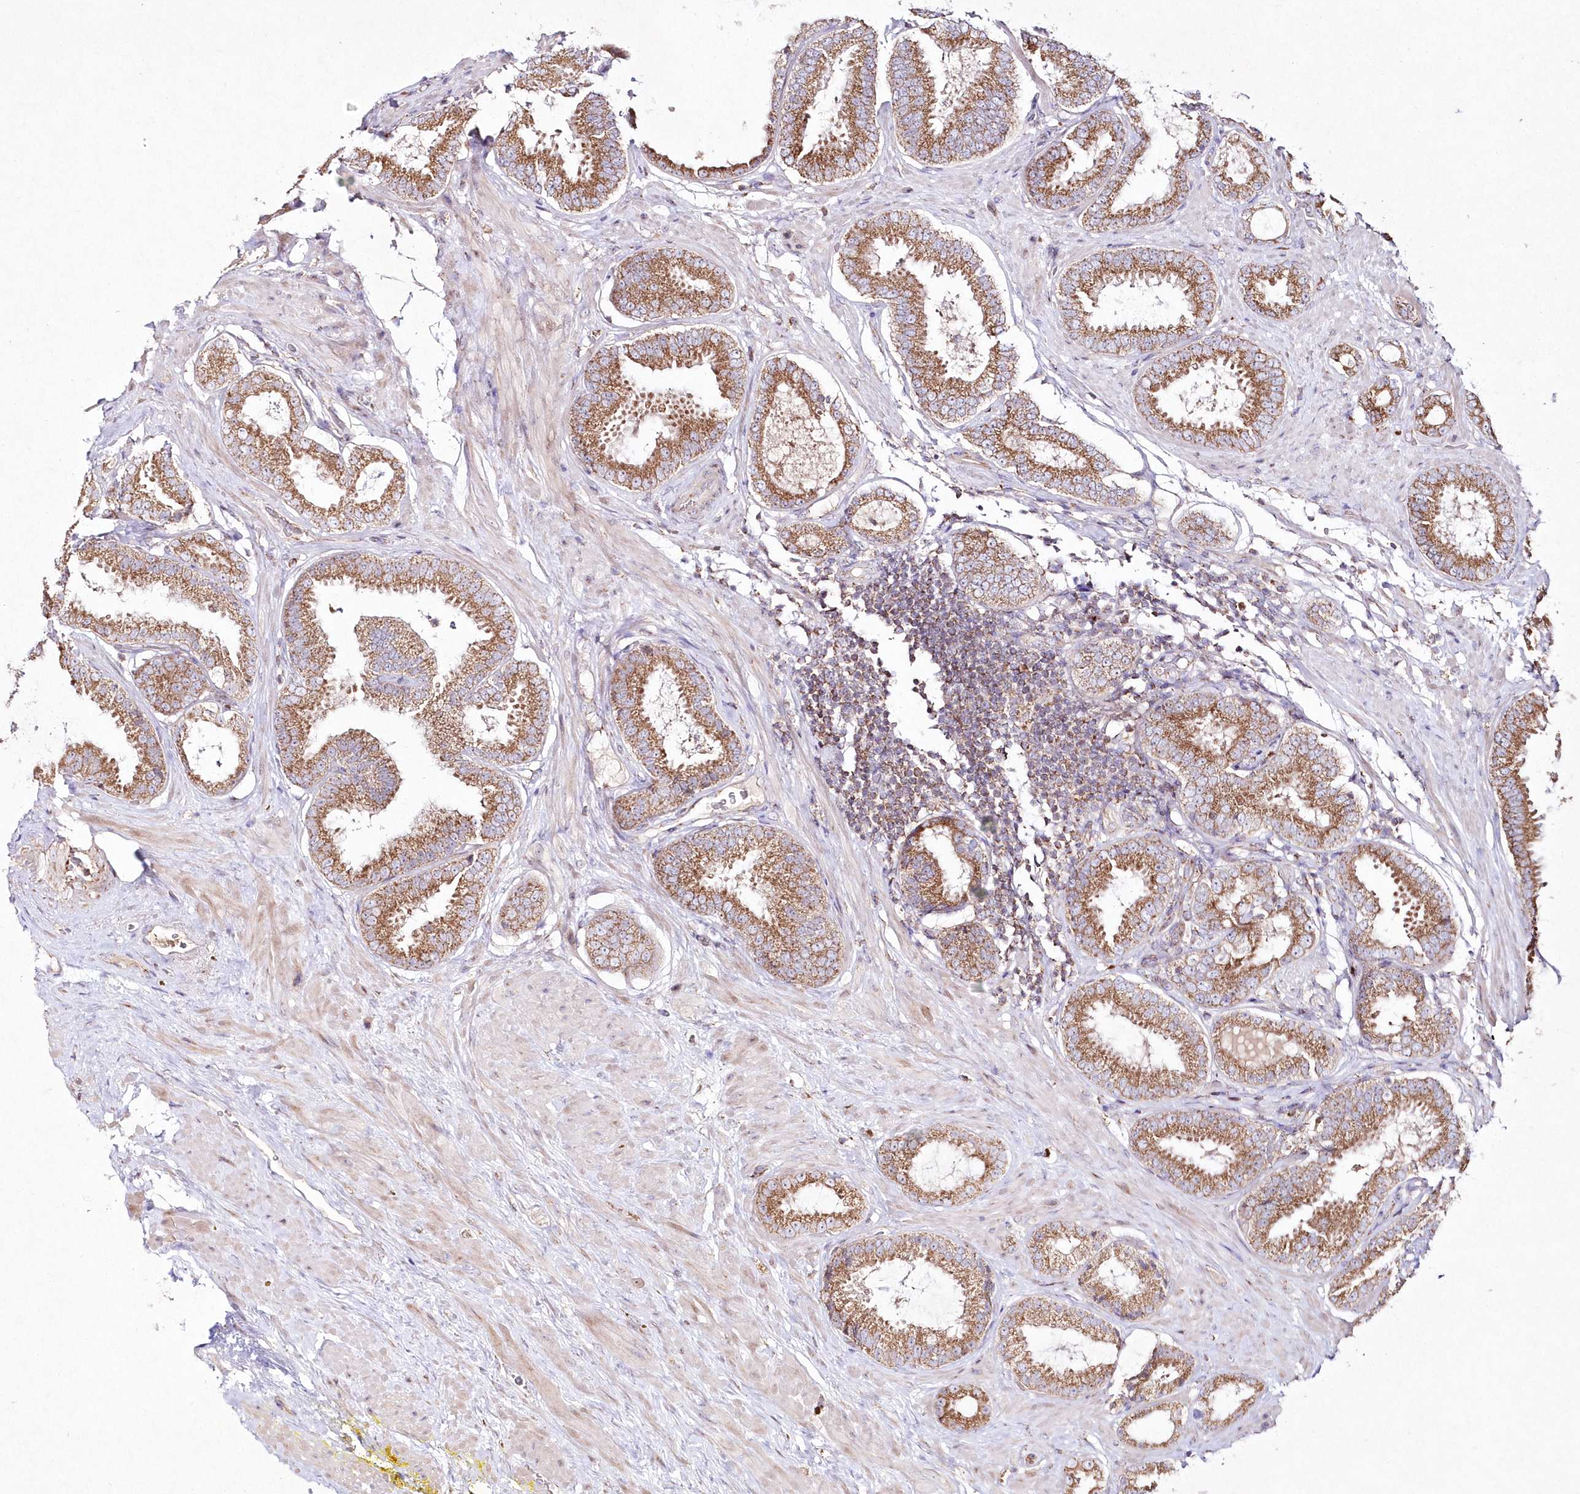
{"staining": {"intensity": "moderate", "quantity": ">75%", "location": "cytoplasmic/membranous"}, "tissue": "prostate cancer", "cell_type": "Tumor cells", "image_type": "cancer", "snomed": [{"axis": "morphology", "description": "Adenocarcinoma, Low grade"}, {"axis": "topography", "description": "Prostate"}], "caption": "The image exhibits immunohistochemical staining of prostate cancer (low-grade adenocarcinoma). There is moderate cytoplasmic/membranous expression is seen in approximately >75% of tumor cells. (Stains: DAB in brown, nuclei in blue, Microscopy: brightfield microscopy at high magnification).", "gene": "DNA2", "patient": {"sex": "male", "age": 71}}